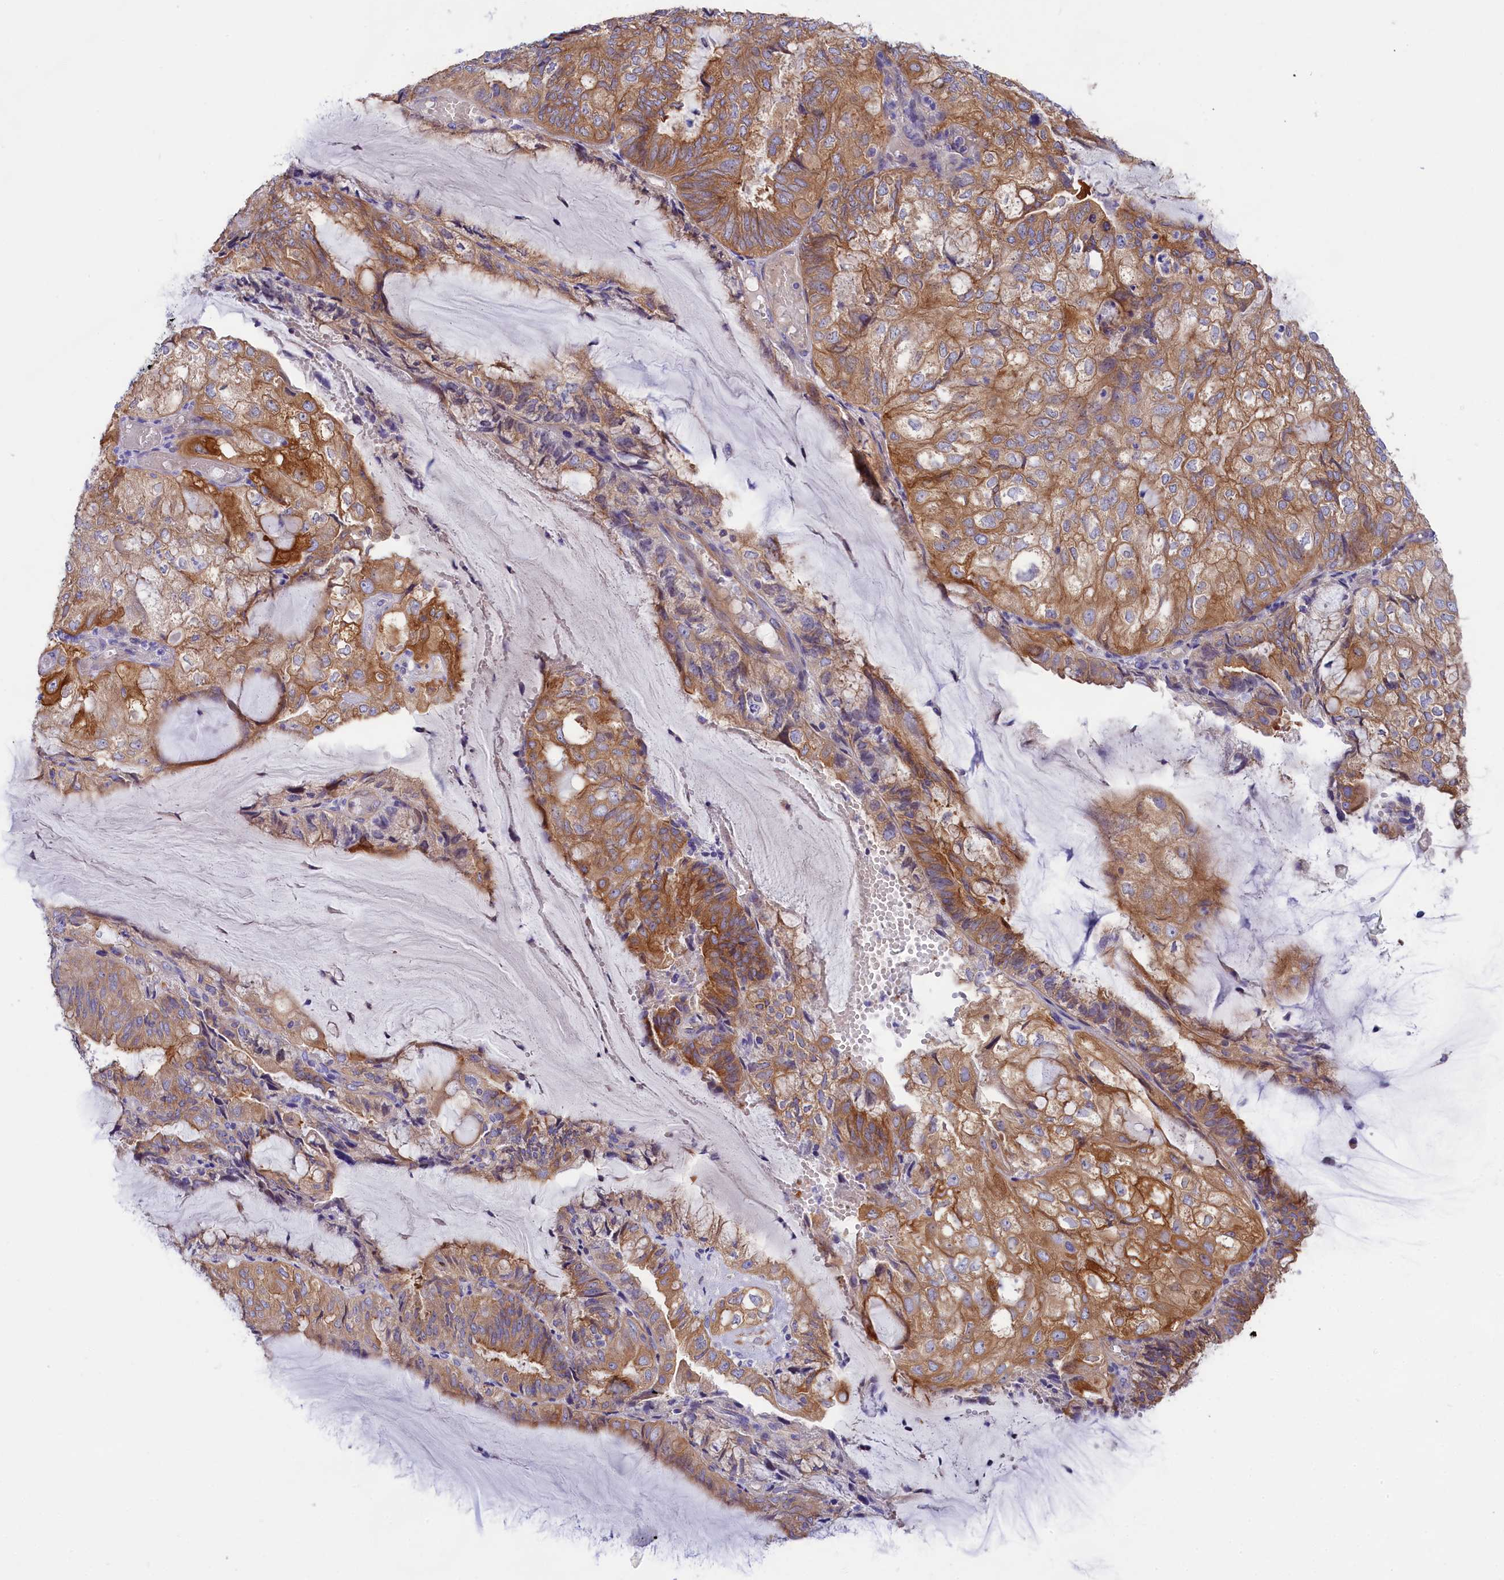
{"staining": {"intensity": "moderate", "quantity": "25%-75%", "location": "cytoplasmic/membranous"}, "tissue": "endometrial cancer", "cell_type": "Tumor cells", "image_type": "cancer", "snomed": [{"axis": "morphology", "description": "Adenocarcinoma, NOS"}, {"axis": "topography", "description": "Endometrium"}], "caption": "About 25%-75% of tumor cells in endometrial cancer (adenocarcinoma) reveal moderate cytoplasmic/membranous protein staining as visualized by brown immunohistochemical staining.", "gene": "PPP1R13L", "patient": {"sex": "female", "age": 81}}